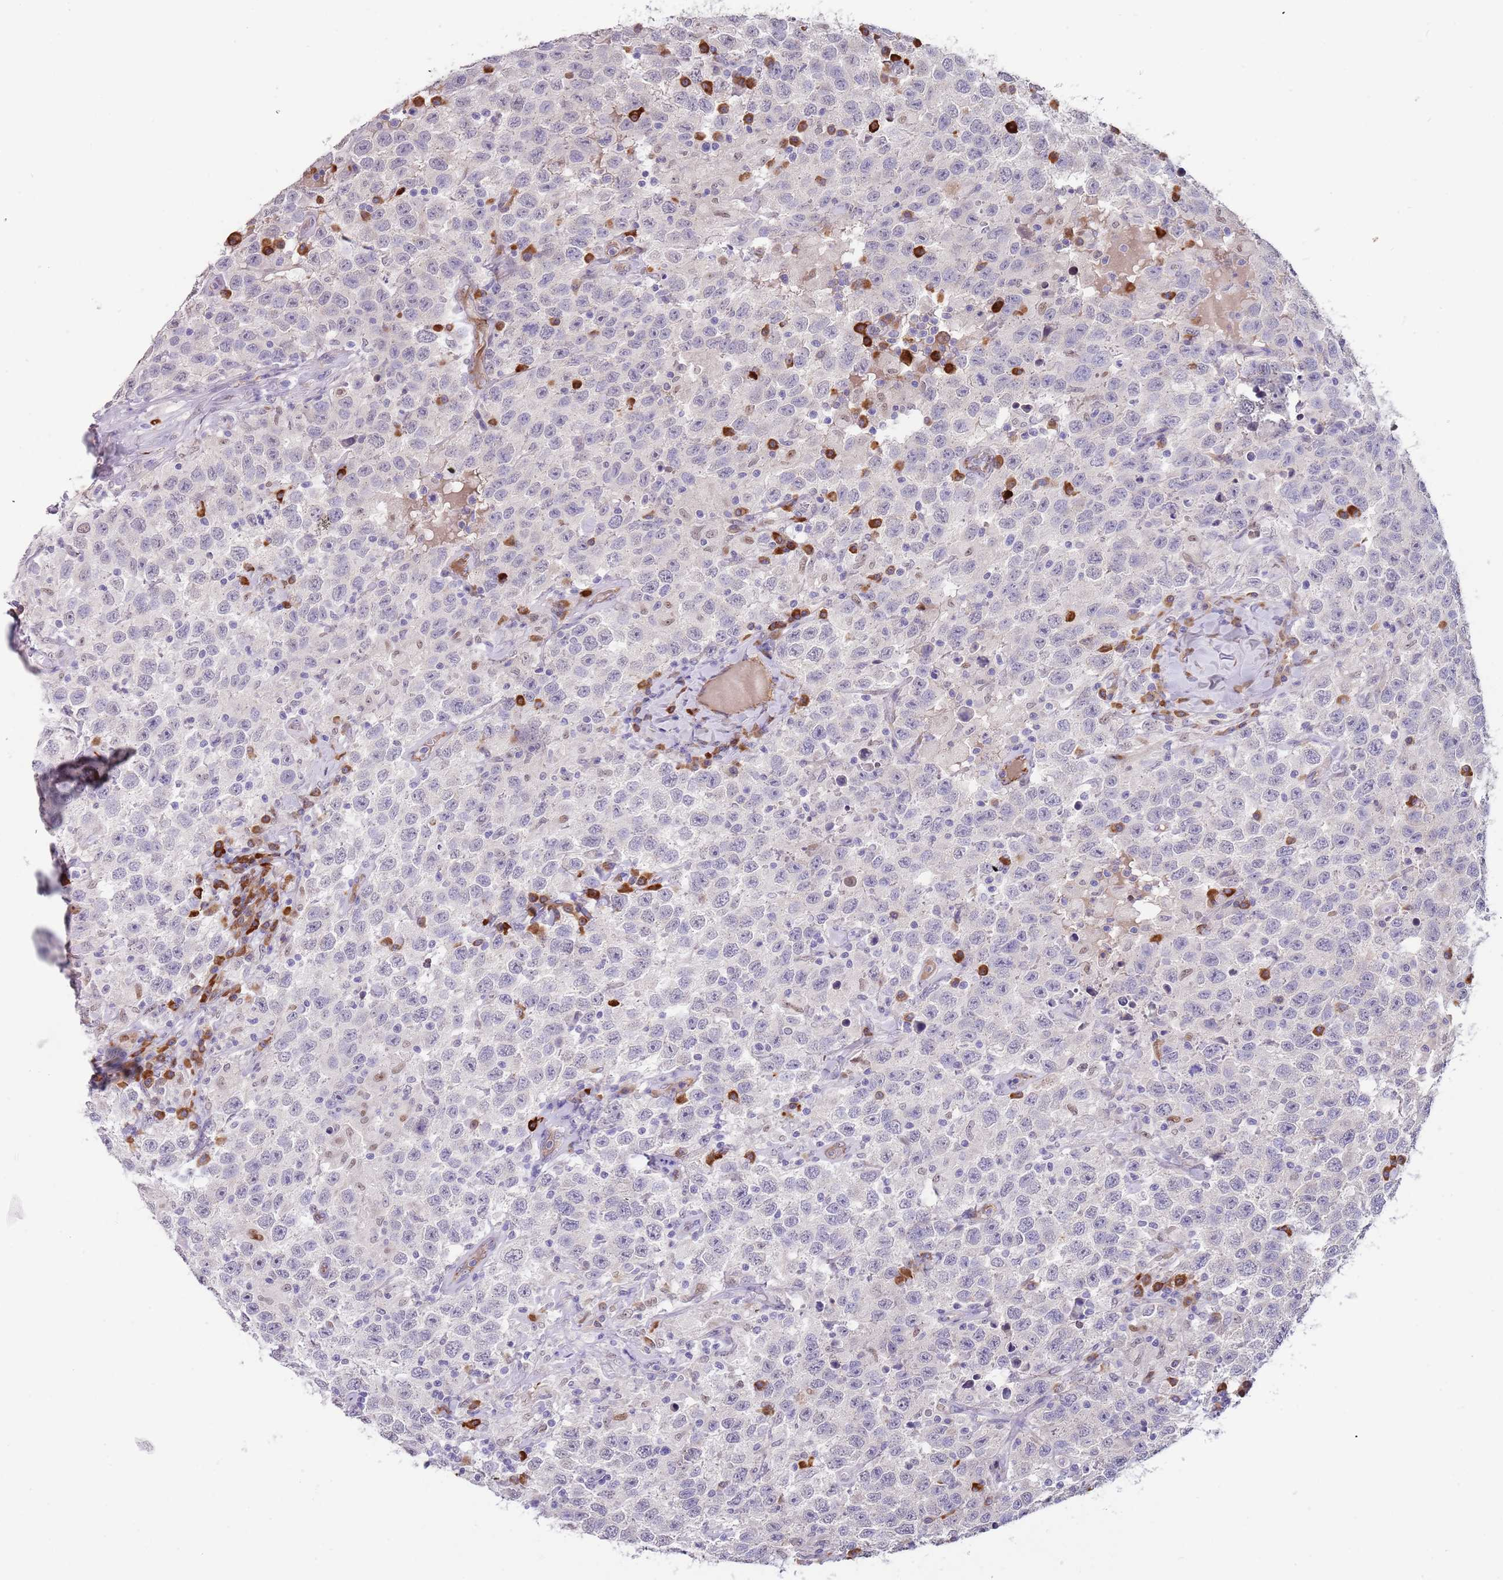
{"staining": {"intensity": "negative", "quantity": "none", "location": "none"}, "tissue": "testis cancer", "cell_type": "Tumor cells", "image_type": "cancer", "snomed": [{"axis": "morphology", "description": "Seminoma, NOS"}, {"axis": "topography", "description": "Testis"}], "caption": "This histopathology image is of testis cancer stained with immunohistochemistry (IHC) to label a protein in brown with the nuclei are counter-stained blue. There is no positivity in tumor cells. (IHC, brightfield microscopy, high magnification).", "gene": "TNRC6C", "patient": {"sex": "male", "age": 41}}